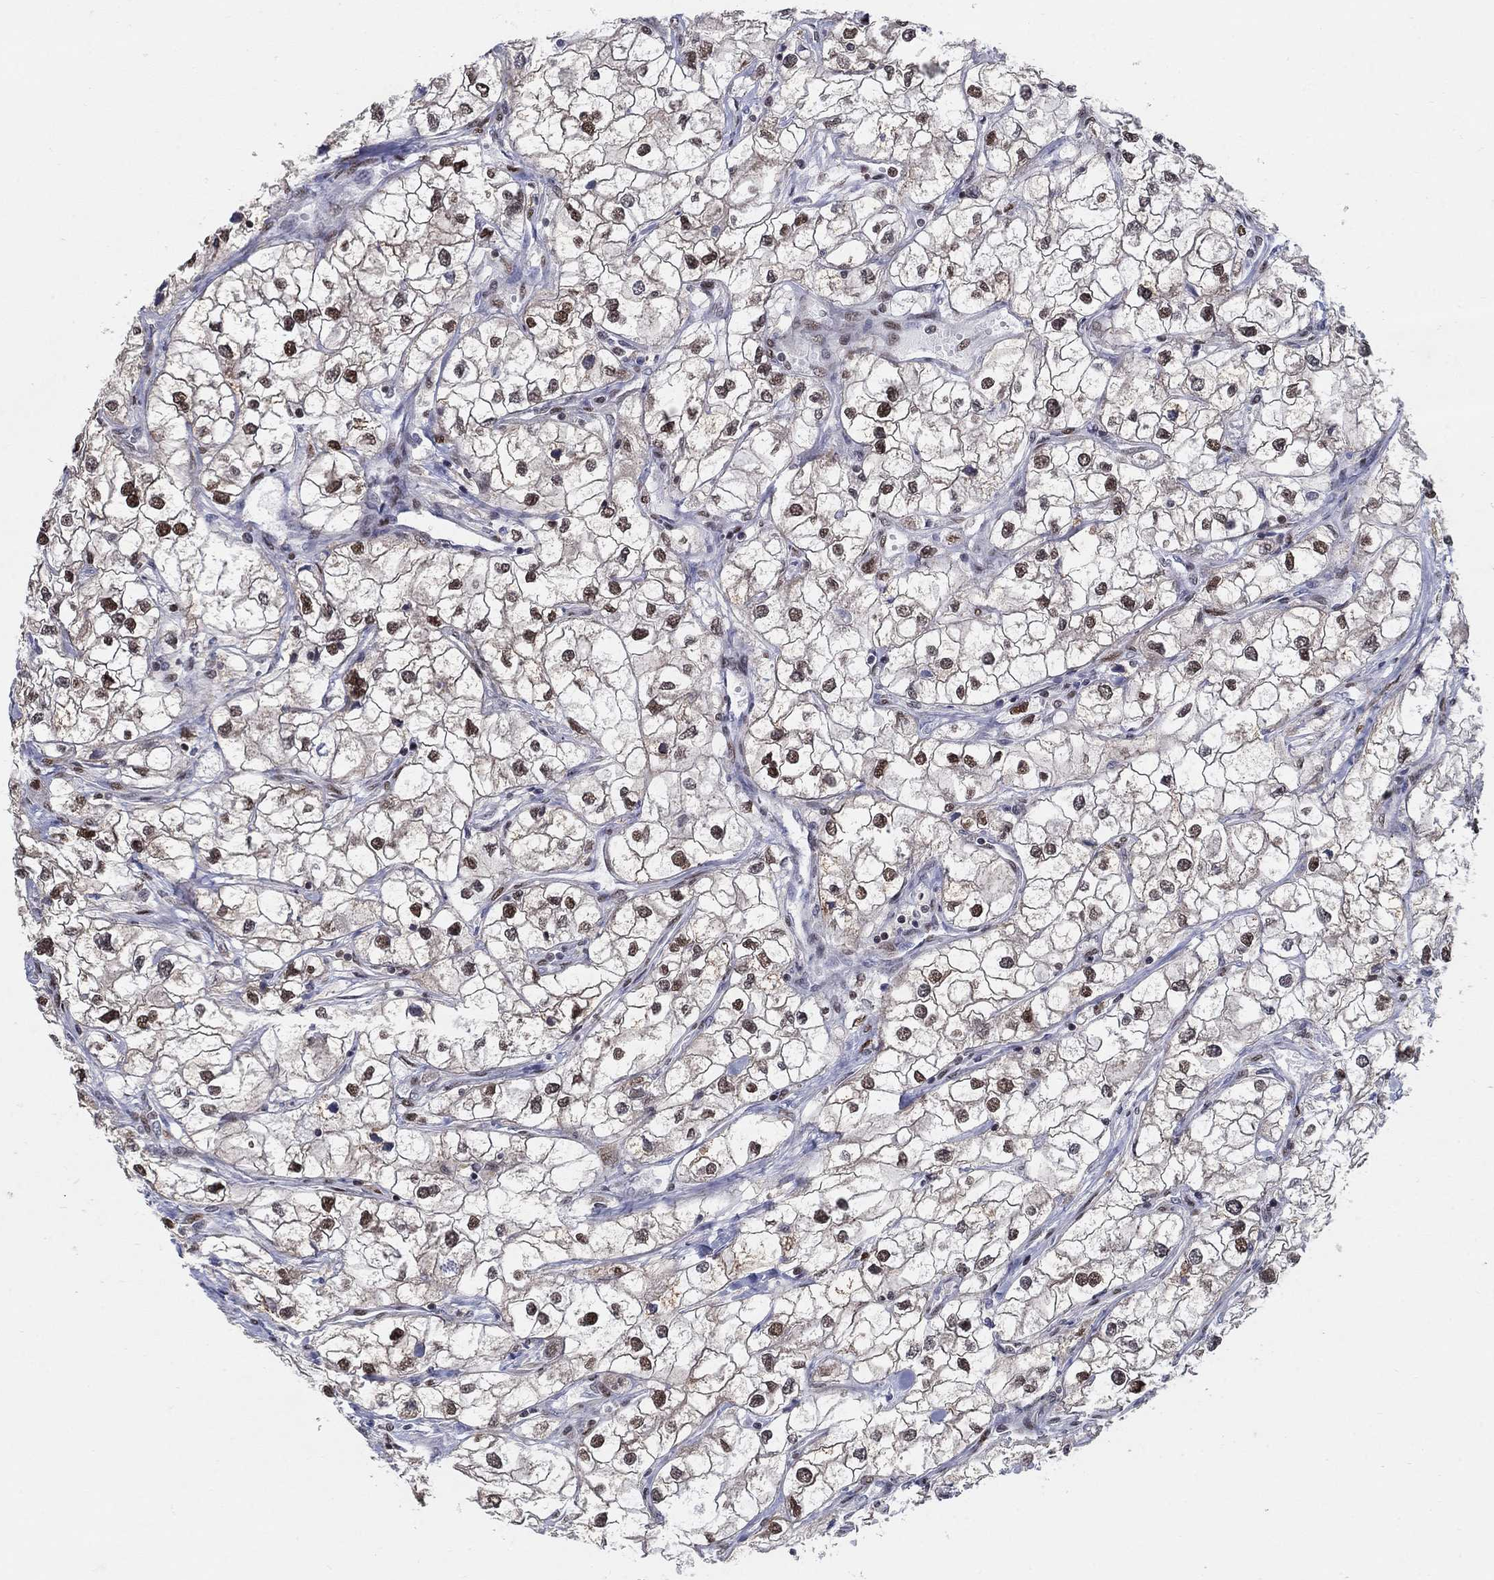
{"staining": {"intensity": "strong", "quantity": ">75%", "location": "nuclear"}, "tissue": "renal cancer", "cell_type": "Tumor cells", "image_type": "cancer", "snomed": [{"axis": "morphology", "description": "Adenocarcinoma, NOS"}, {"axis": "topography", "description": "Kidney"}], "caption": "This photomicrograph exhibits immunohistochemistry (IHC) staining of renal adenocarcinoma, with high strong nuclear expression in approximately >75% of tumor cells.", "gene": "CENPE", "patient": {"sex": "male", "age": 59}}